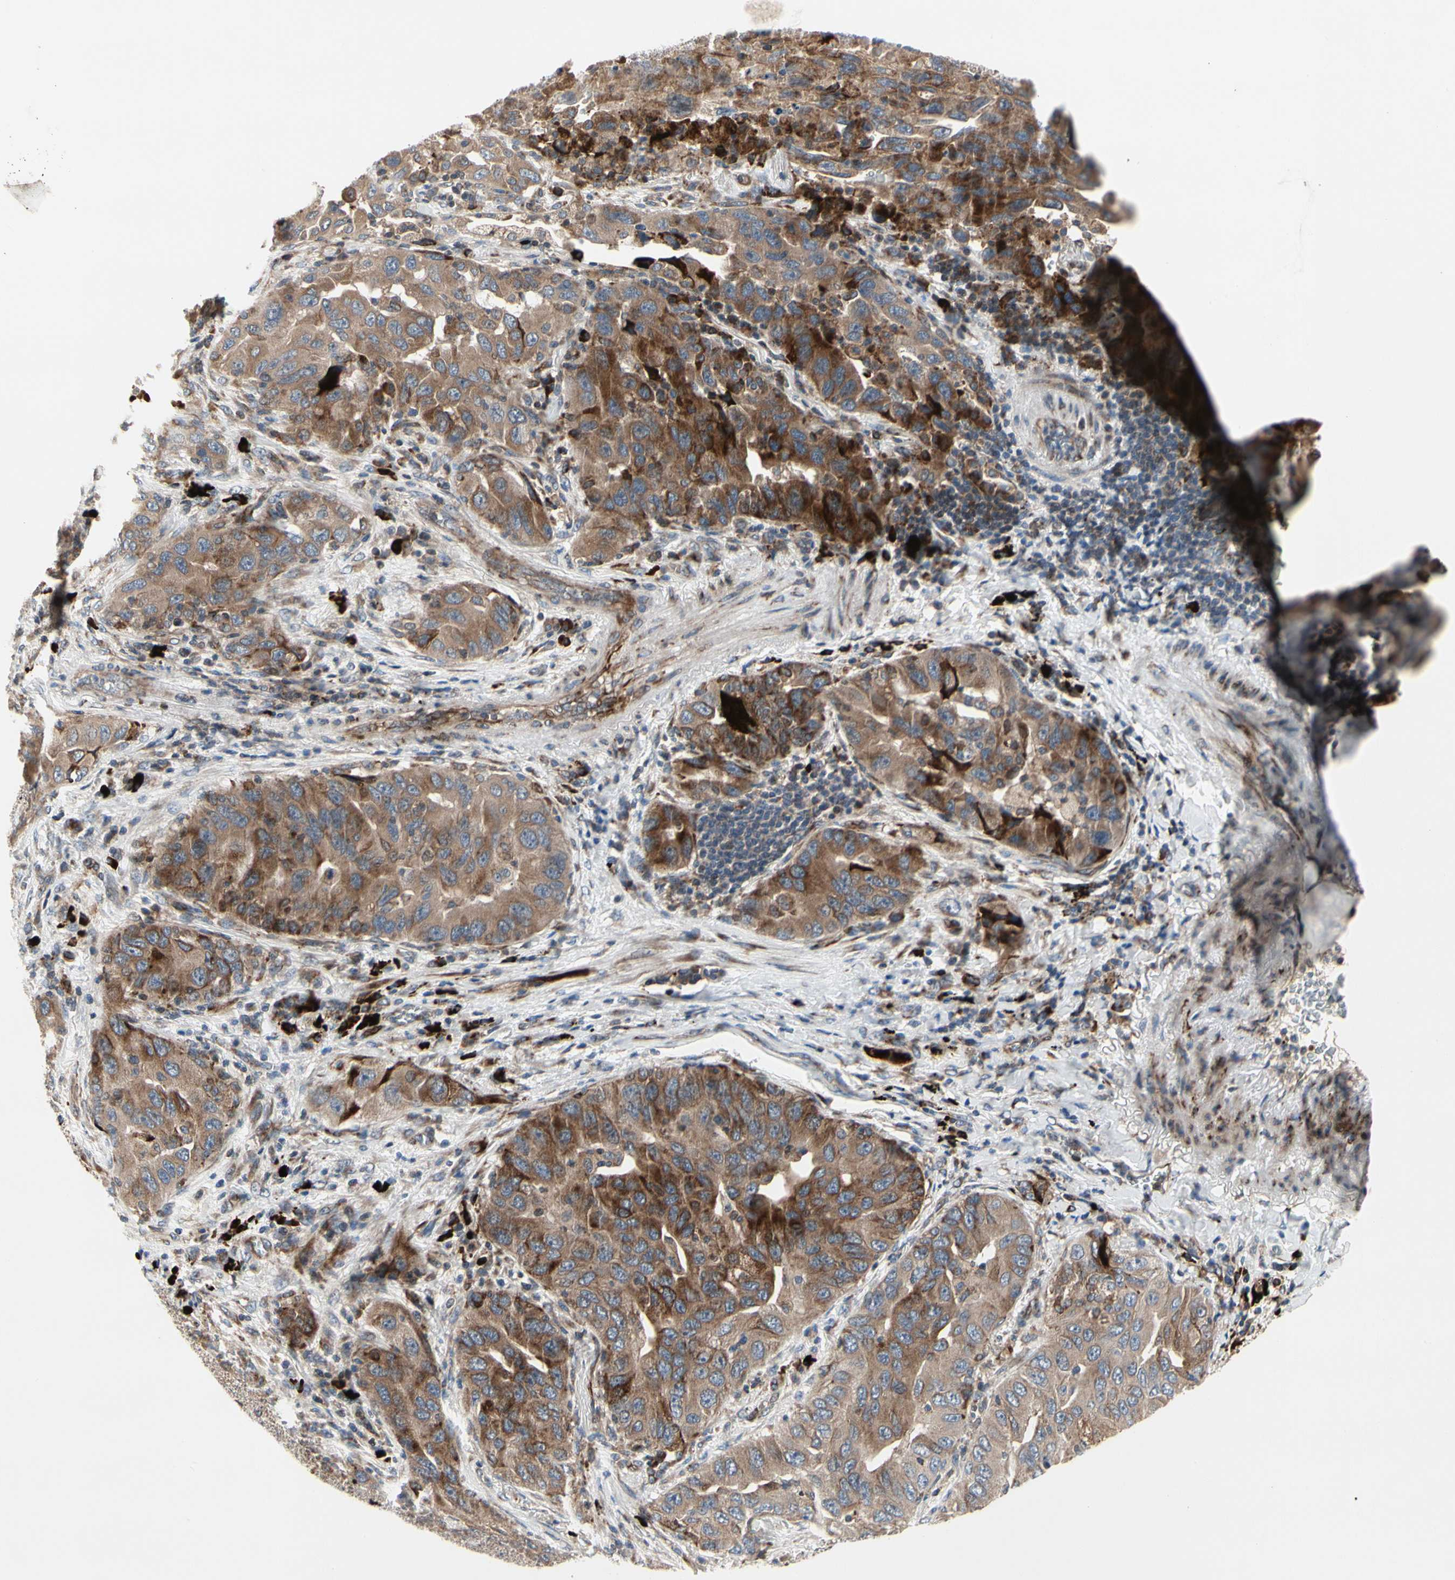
{"staining": {"intensity": "moderate", "quantity": ">75%", "location": "cytoplasmic/membranous"}, "tissue": "lung cancer", "cell_type": "Tumor cells", "image_type": "cancer", "snomed": [{"axis": "morphology", "description": "Adenocarcinoma, NOS"}, {"axis": "topography", "description": "Lung"}], "caption": "Protein staining by IHC reveals moderate cytoplasmic/membranous positivity in approximately >75% of tumor cells in lung adenocarcinoma. The staining was performed using DAB (3,3'-diaminobenzidine) to visualize the protein expression in brown, while the nuclei were stained in blue with hematoxylin (Magnification: 20x).", "gene": "MMEL1", "patient": {"sex": "female", "age": 65}}